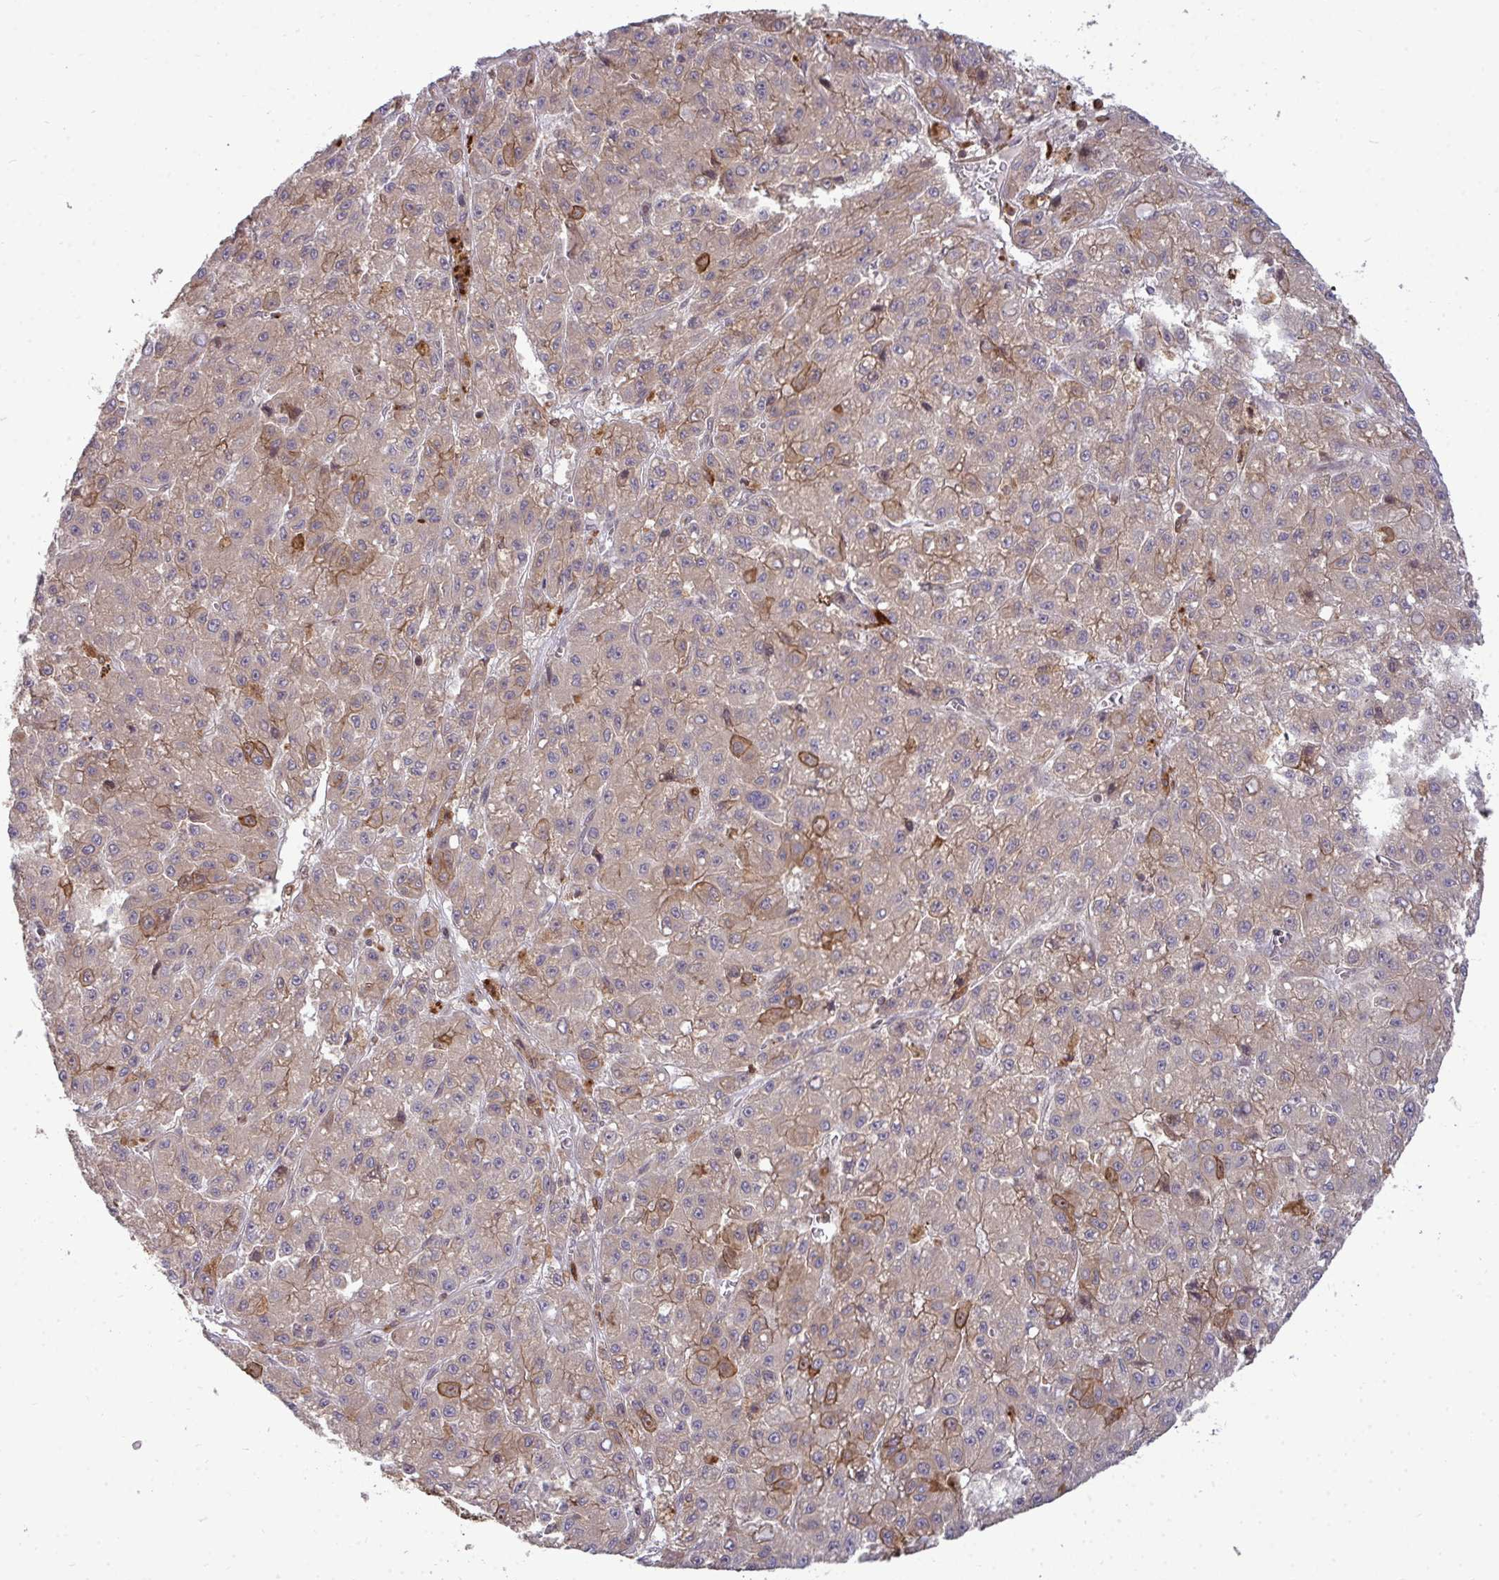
{"staining": {"intensity": "moderate", "quantity": "25%-75%", "location": "cytoplasmic/membranous"}, "tissue": "liver cancer", "cell_type": "Tumor cells", "image_type": "cancer", "snomed": [{"axis": "morphology", "description": "Carcinoma, Hepatocellular, NOS"}, {"axis": "topography", "description": "Liver"}], "caption": "Liver cancer (hepatocellular carcinoma) was stained to show a protein in brown. There is medium levels of moderate cytoplasmic/membranous staining in about 25%-75% of tumor cells. Nuclei are stained in blue.", "gene": "TRIM44", "patient": {"sex": "male", "age": 70}}